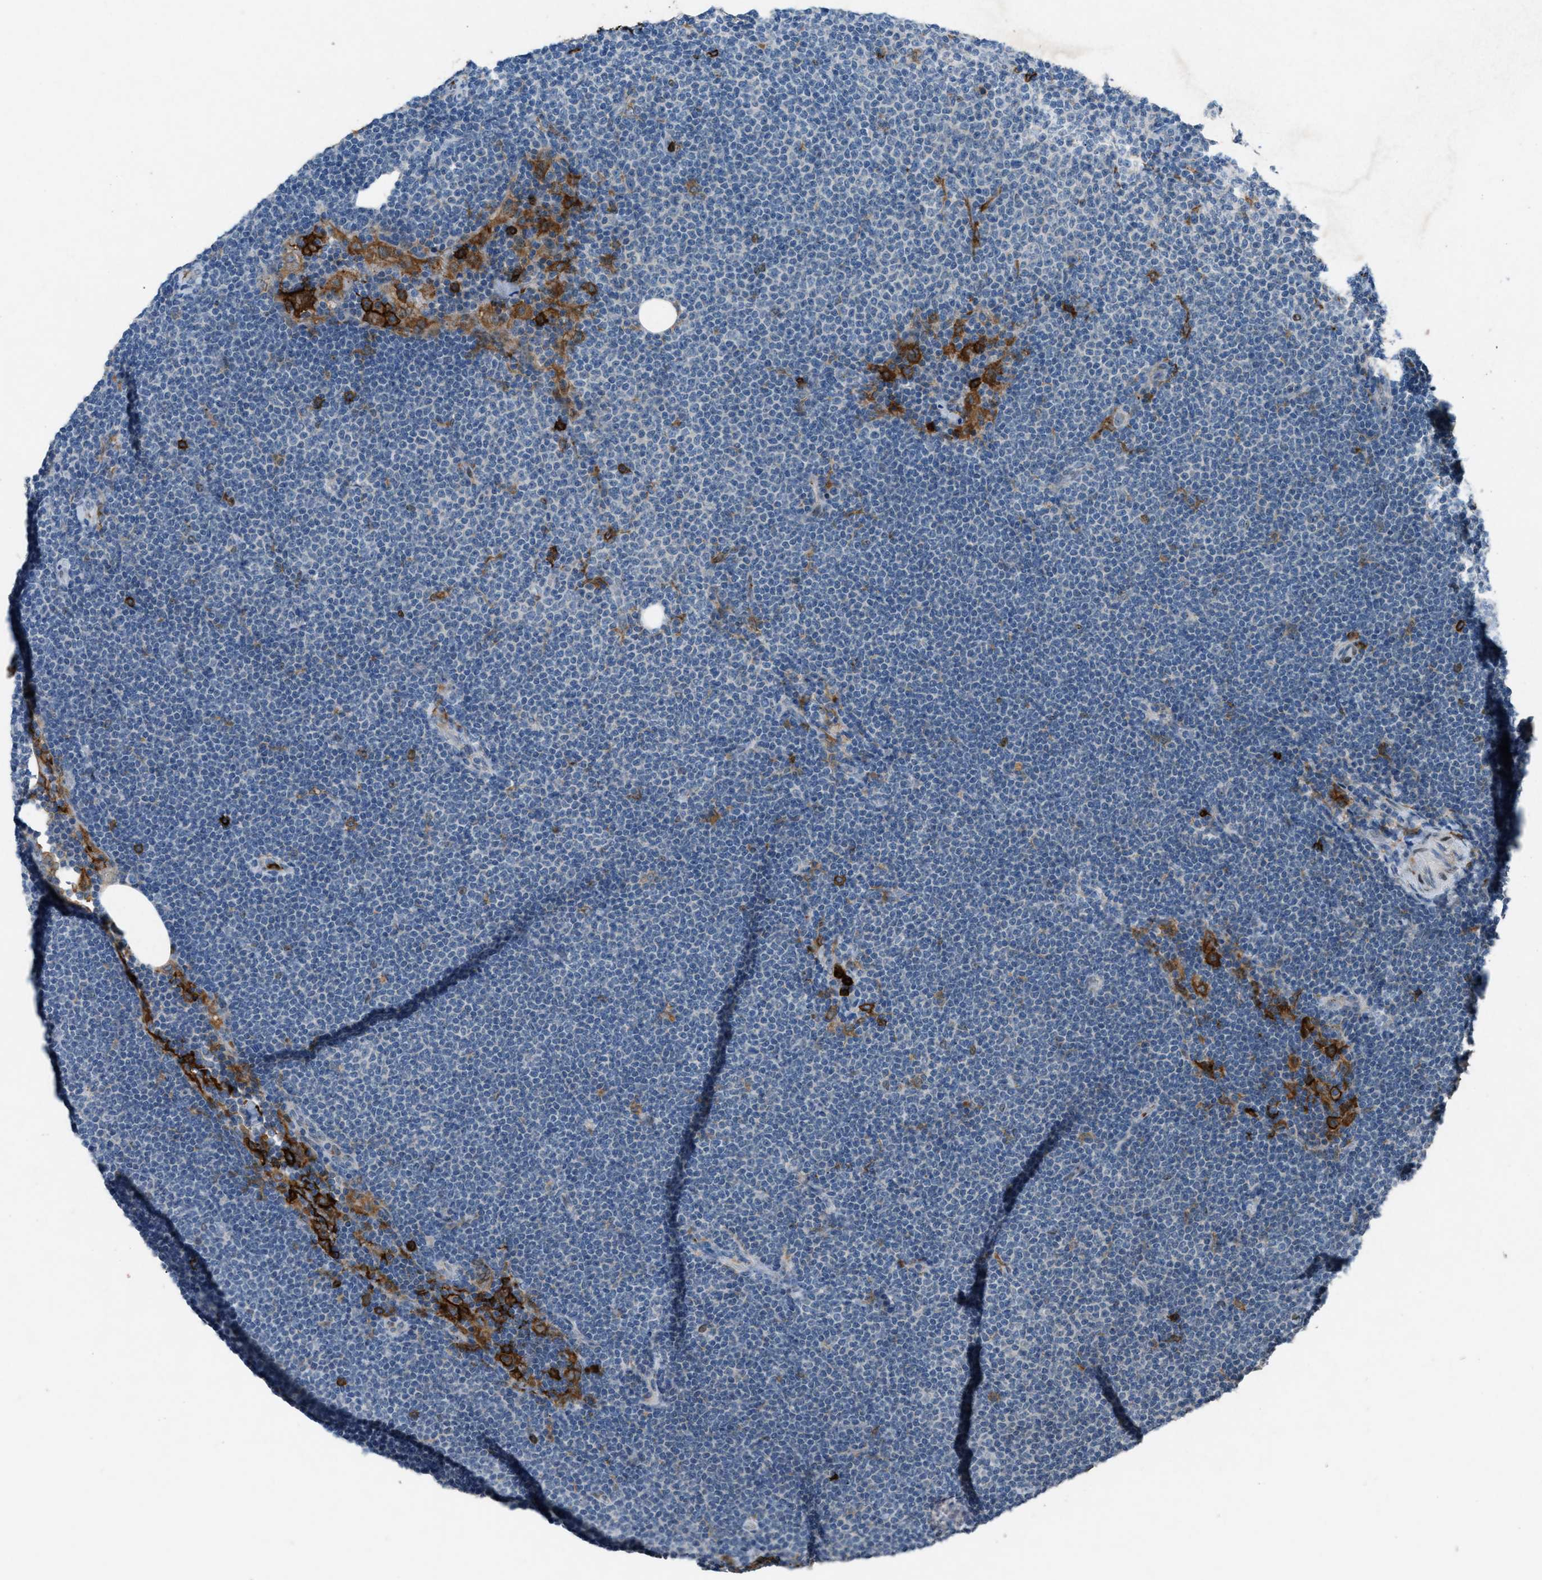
{"staining": {"intensity": "negative", "quantity": "none", "location": "none"}, "tissue": "lymphoma", "cell_type": "Tumor cells", "image_type": "cancer", "snomed": [{"axis": "morphology", "description": "Malignant lymphoma, non-Hodgkin's type, Low grade"}, {"axis": "topography", "description": "Lymph node"}], "caption": "IHC photomicrograph of neoplastic tissue: lymphoma stained with DAB displays no significant protein expression in tumor cells.", "gene": "FCER1G", "patient": {"sex": "female", "age": 53}}